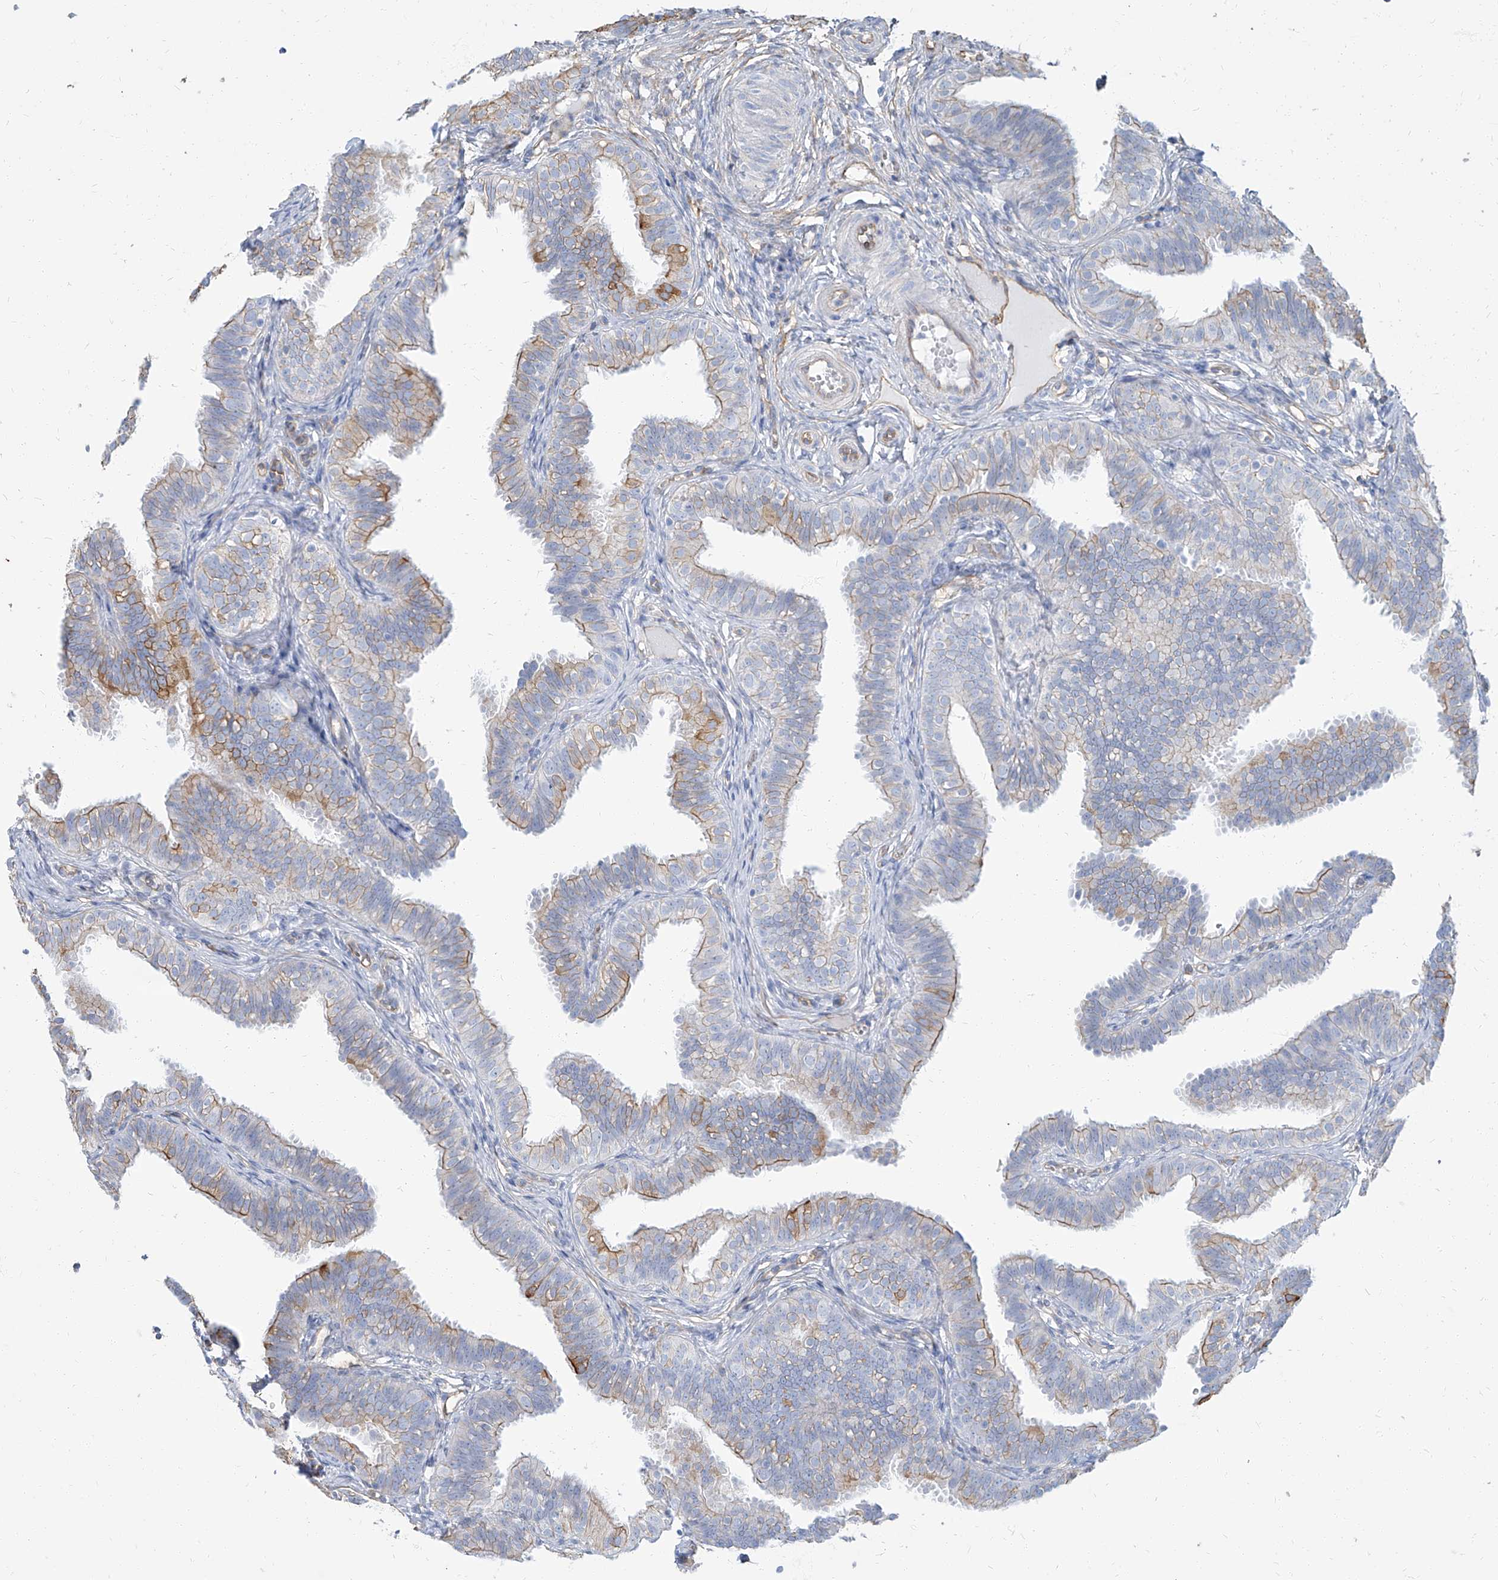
{"staining": {"intensity": "moderate", "quantity": "<25%", "location": "cytoplasmic/membranous"}, "tissue": "fallopian tube", "cell_type": "Glandular cells", "image_type": "normal", "snomed": [{"axis": "morphology", "description": "Normal tissue, NOS"}, {"axis": "topography", "description": "Fallopian tube"}], "caption": "A low amount of moderate cytoplasmic/membranous positivity is identified in about <25% of glandular cells in normal fallopian tube.", "gene": "TXLNB", "patient": {"sex": "female", "age": 35}}